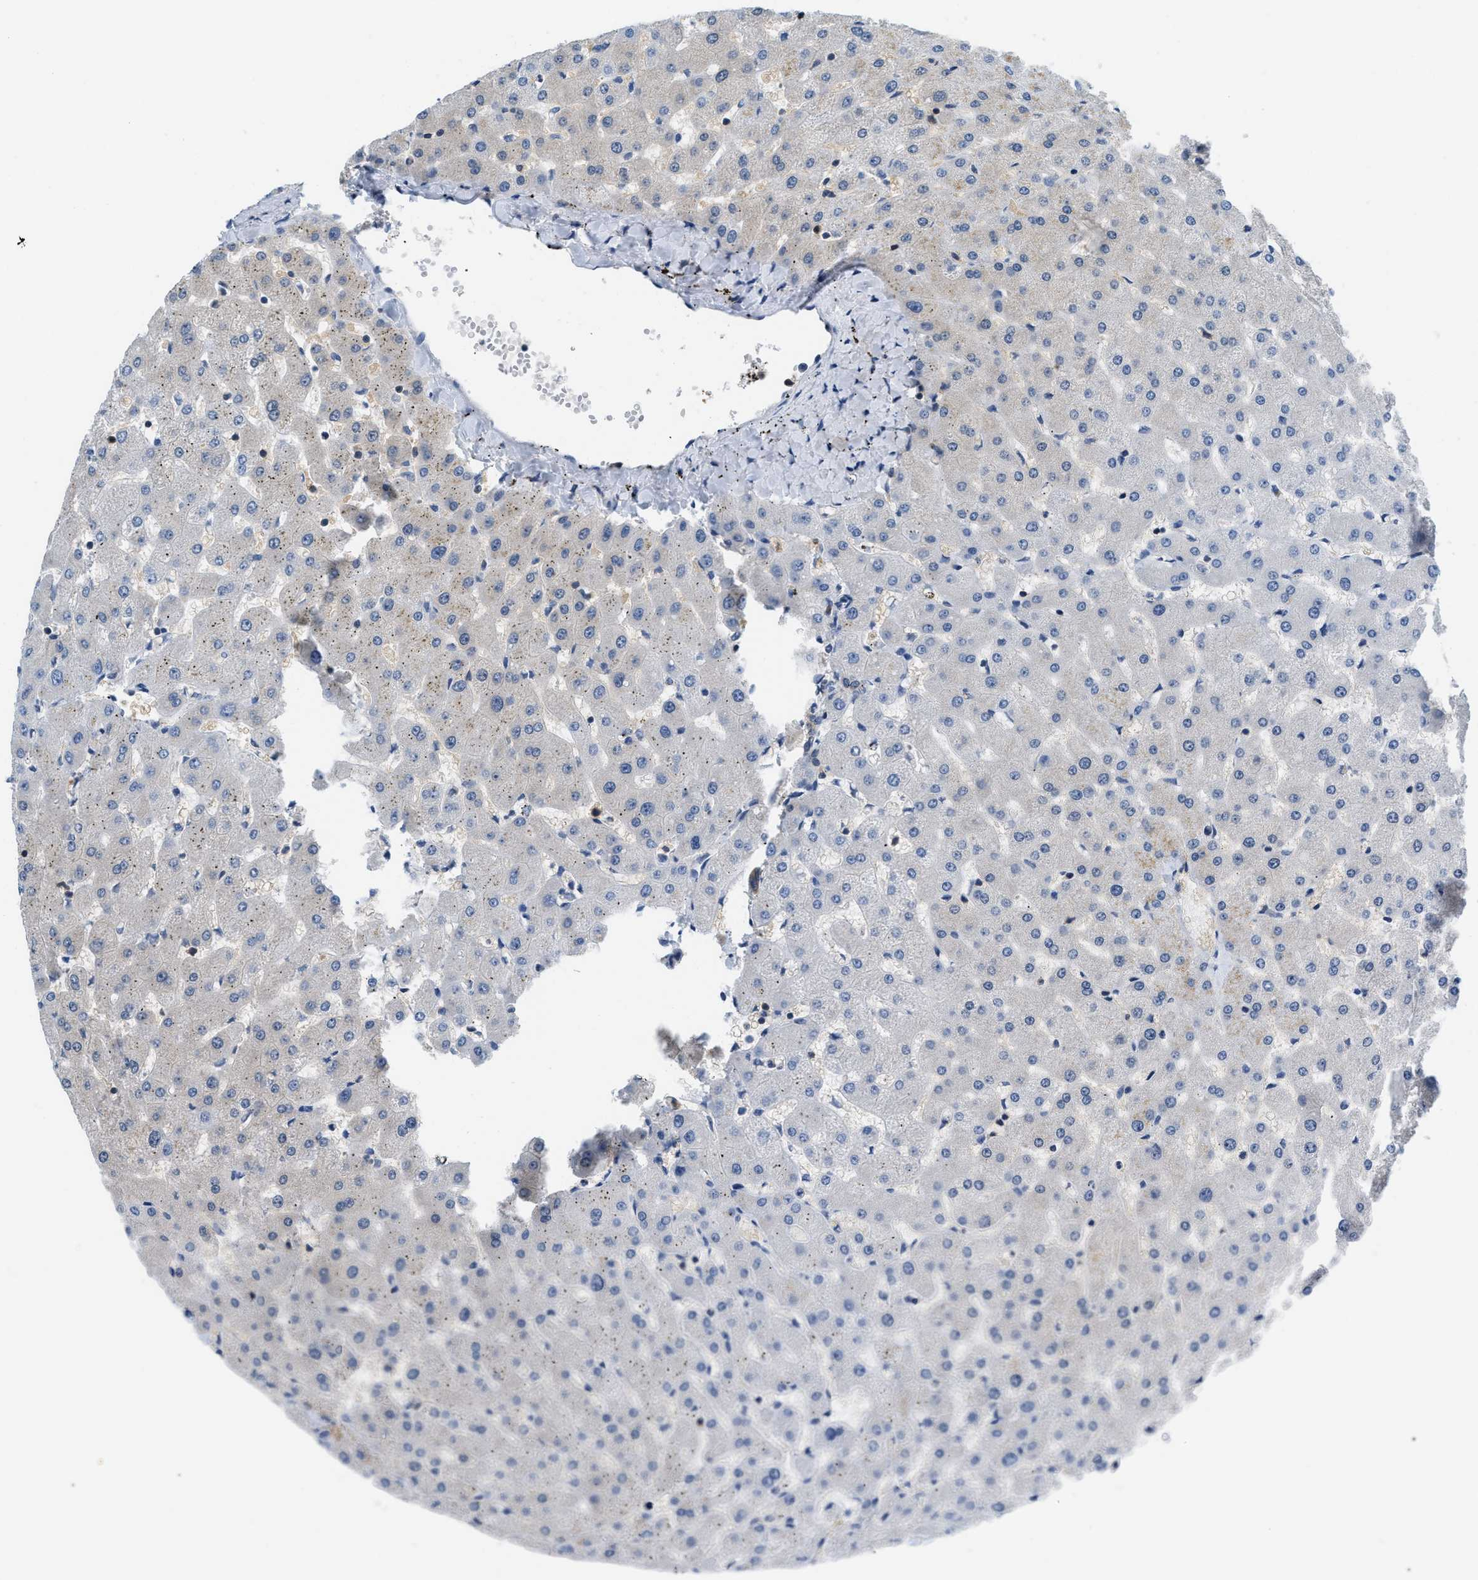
{"staining": {"intensity": "moderate", "quantity": ">75%", "location": "cytoplasmic/membranous"}, "tissue": "liver", "cell_type": "Cholangiocytes", "image_type": "normal", "snomed": [{"axis": "morphology", "description": "Normal tissue, NOS"}, {"axis": "topography", "description": "Liver"}], "caption": "Liver was stained to show a protein in brown. There is medium levels of moderate cytoplasmic/membranous staining in approximately >75% of cholangiocytes. Using DAB (brown) and hematoxylin (blue) stains, captured at high magnification using brightfield microscopy.", "gene": "EIF4EBP2", "patient": {"sex": "female", "age": 63}}